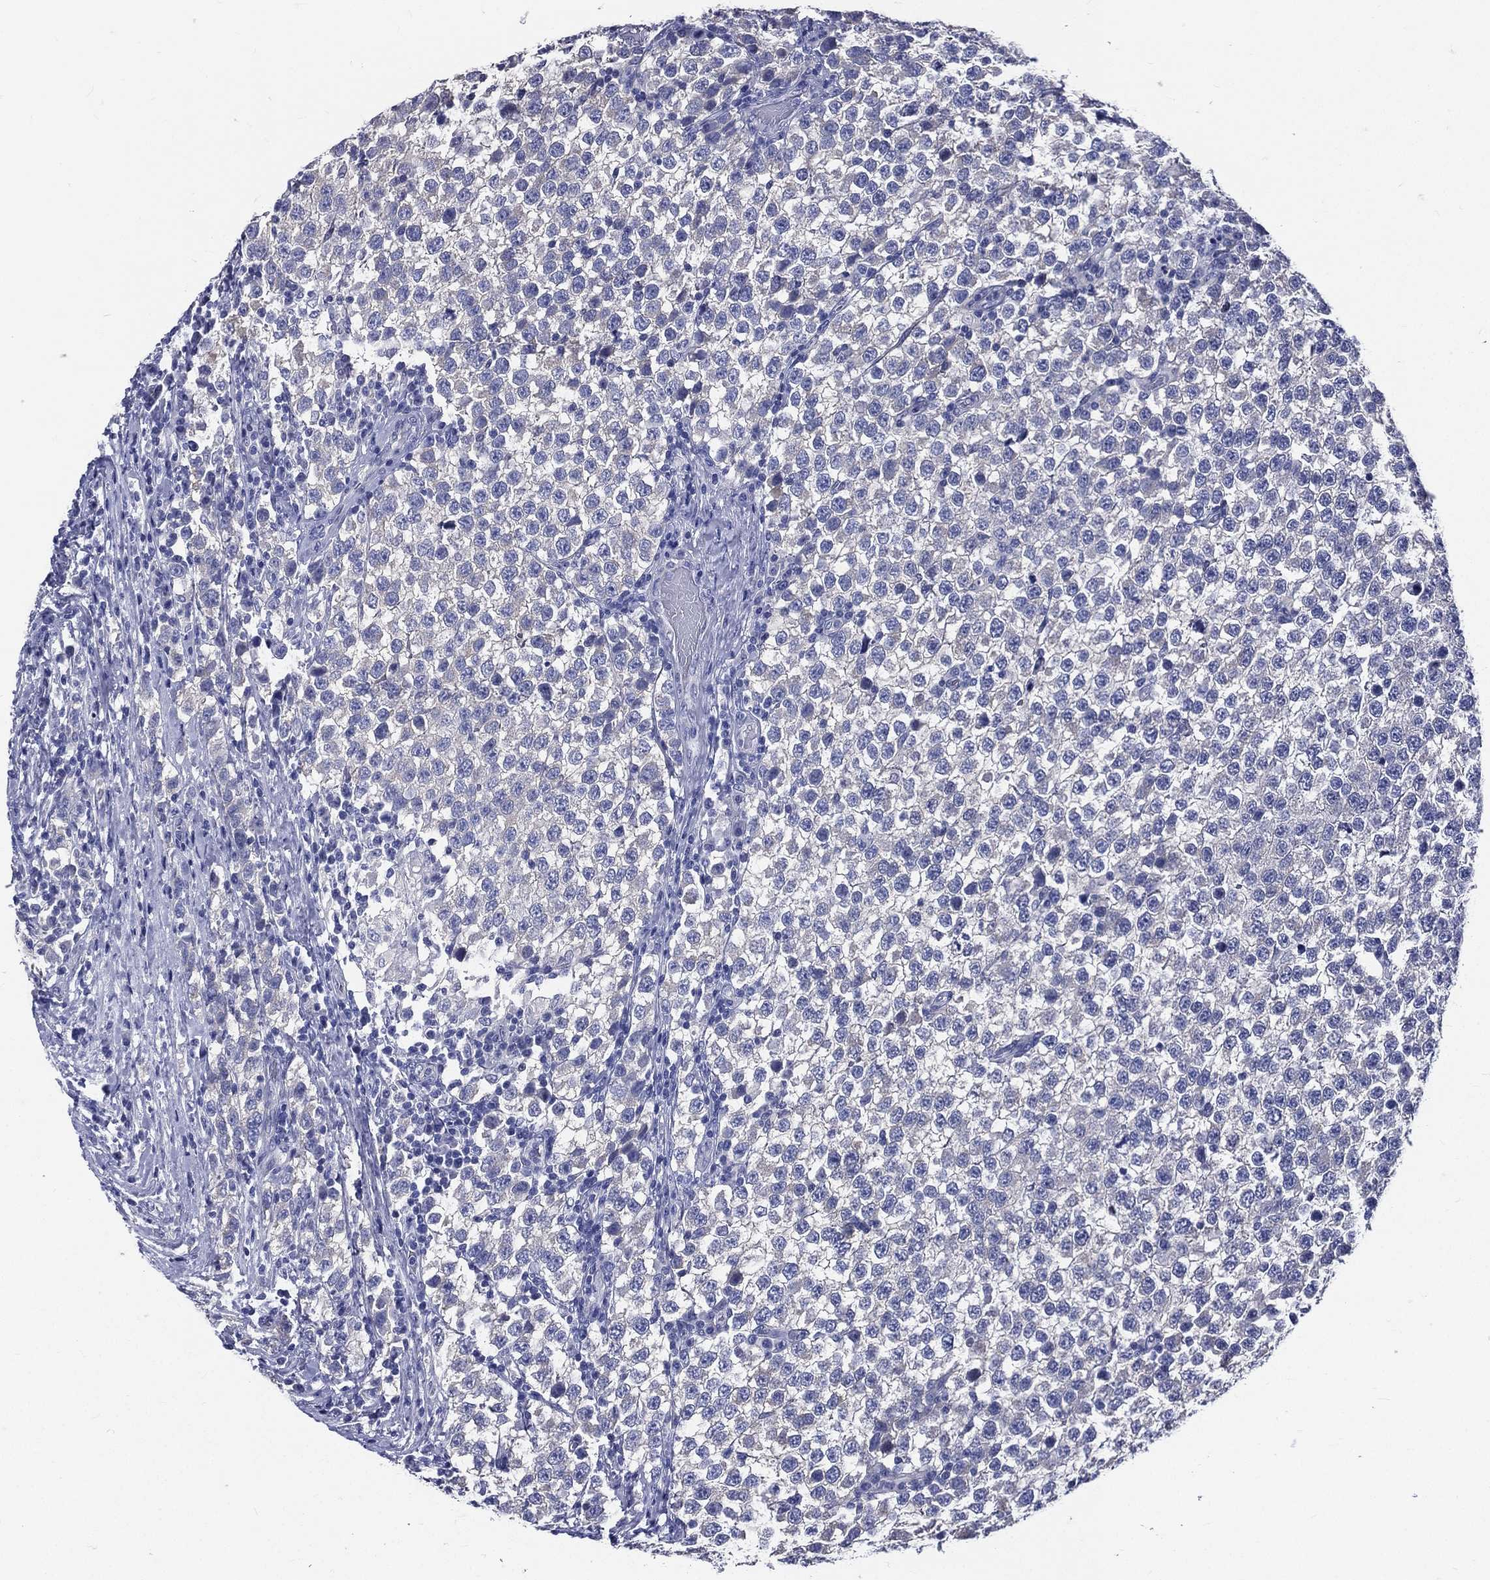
{"staining": {"intensity": "negative", "quantity": "none", "location": "none"}, "tissue": "testis cancer", "cell_type": "Tumor cells", "image_type": "cancer", "snomed": [{"axis": "morphology", "description": "Seminoma, NOS"}, {"axis": "topography", "description": "Testis"}], "caption": "The micrograph demonstrates no staining of tumor cells in testis cancer.", "gene": "DPYS", "patient": {"sex": "male", "age": 34}}